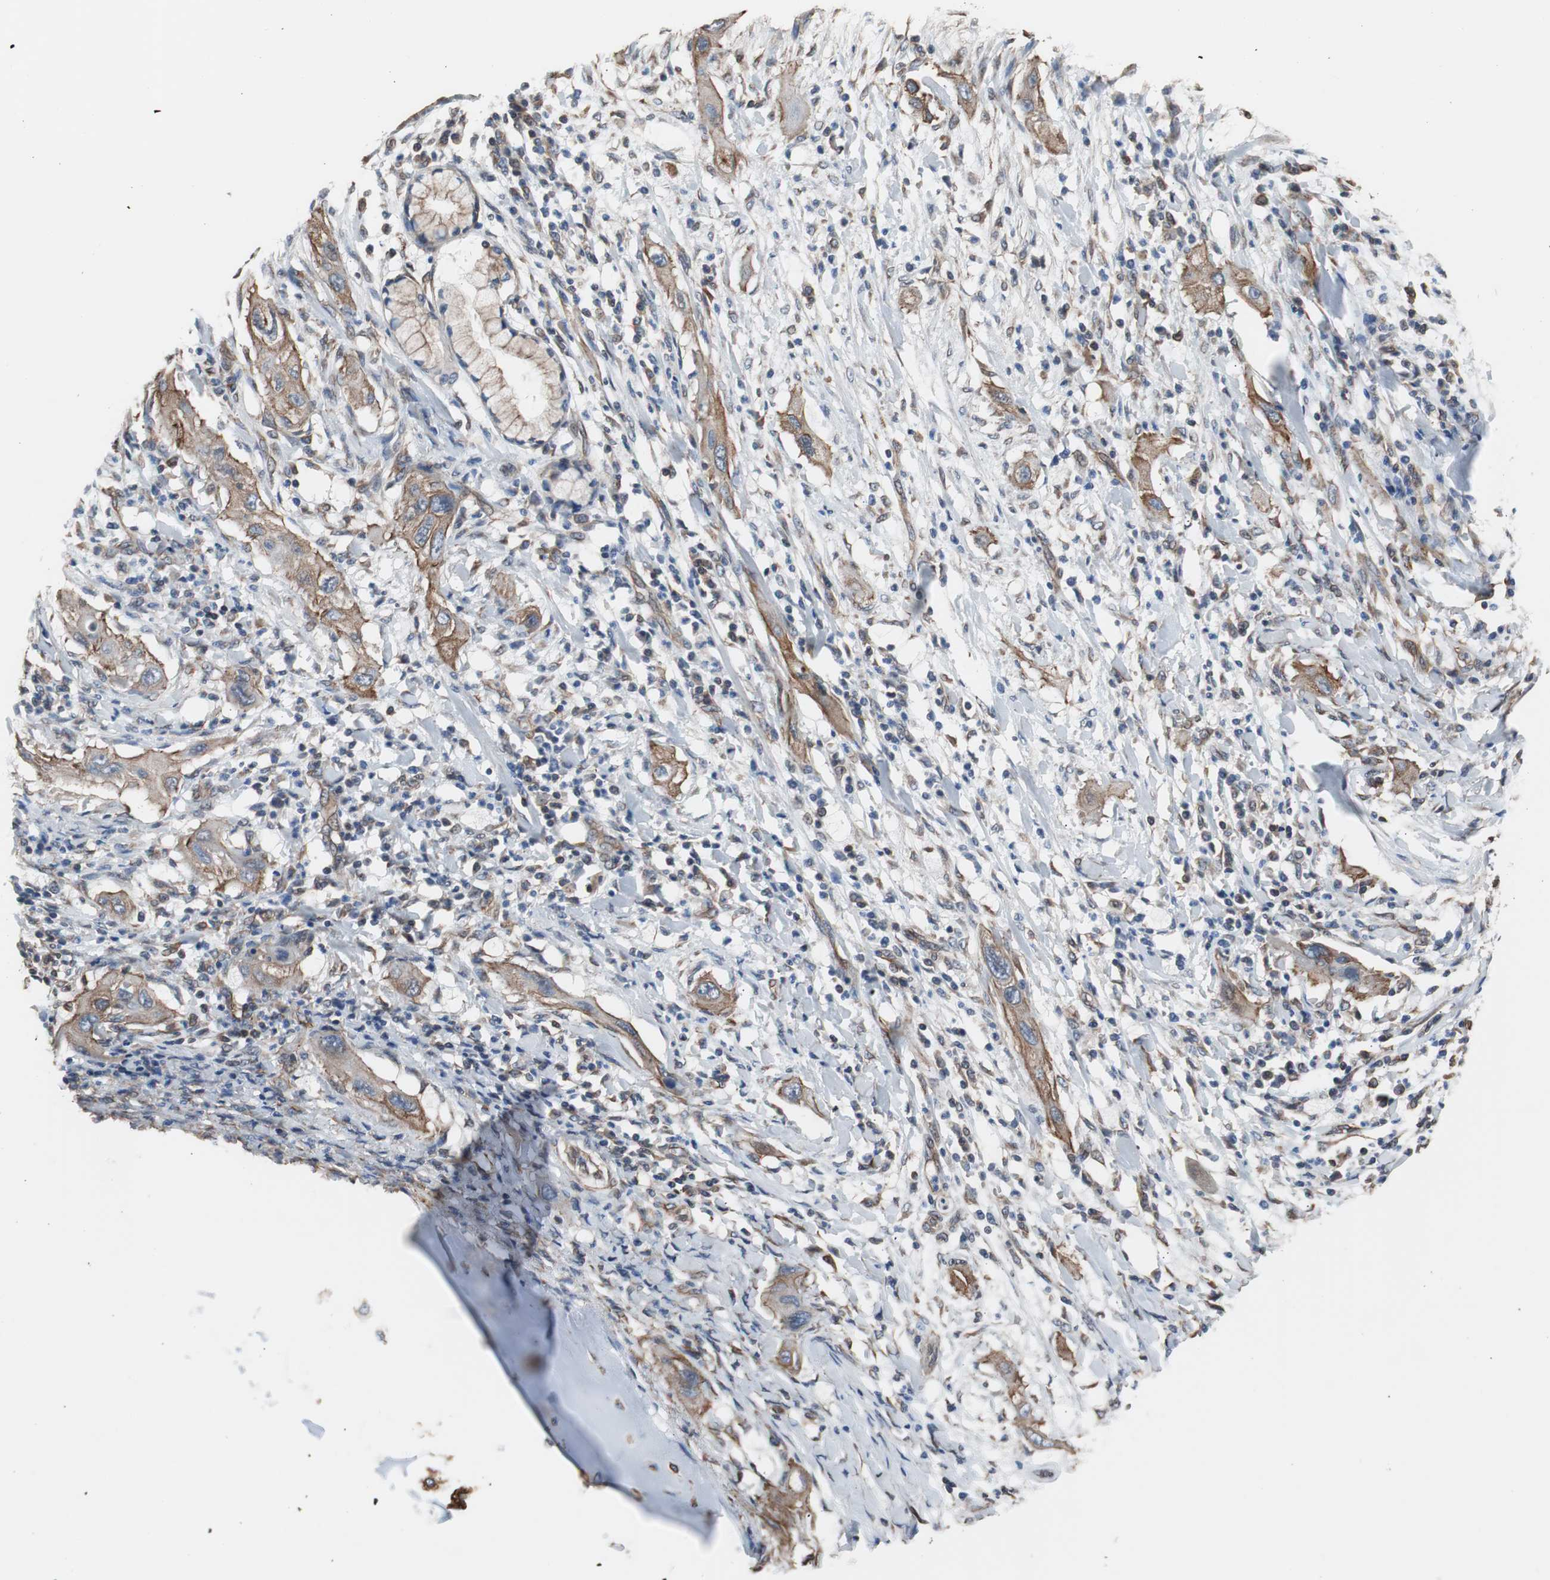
{"staining": {"intensity": "moderate", "quantity": "25%-75%", "location": "cytoplasmic/membranous"}, "tissue": "lung cancer", "cell_type": "Tumor cells", "image_type": "cancer", "snomed": [{"axis": "morphology", "description": "Squamous cell carcinoma, NOS"}, {"axis": "topography", "description": "Lung"}], "caption": "Immunohistochemical staining of human lung cancer (squamous cell carcinoma) exhibits moderate cytoplasmic/membranous protein positivity in about 25%-75% of tumor cells.", "gene": "KIF3B", "patient": {"sex": "female", "age": 47}}